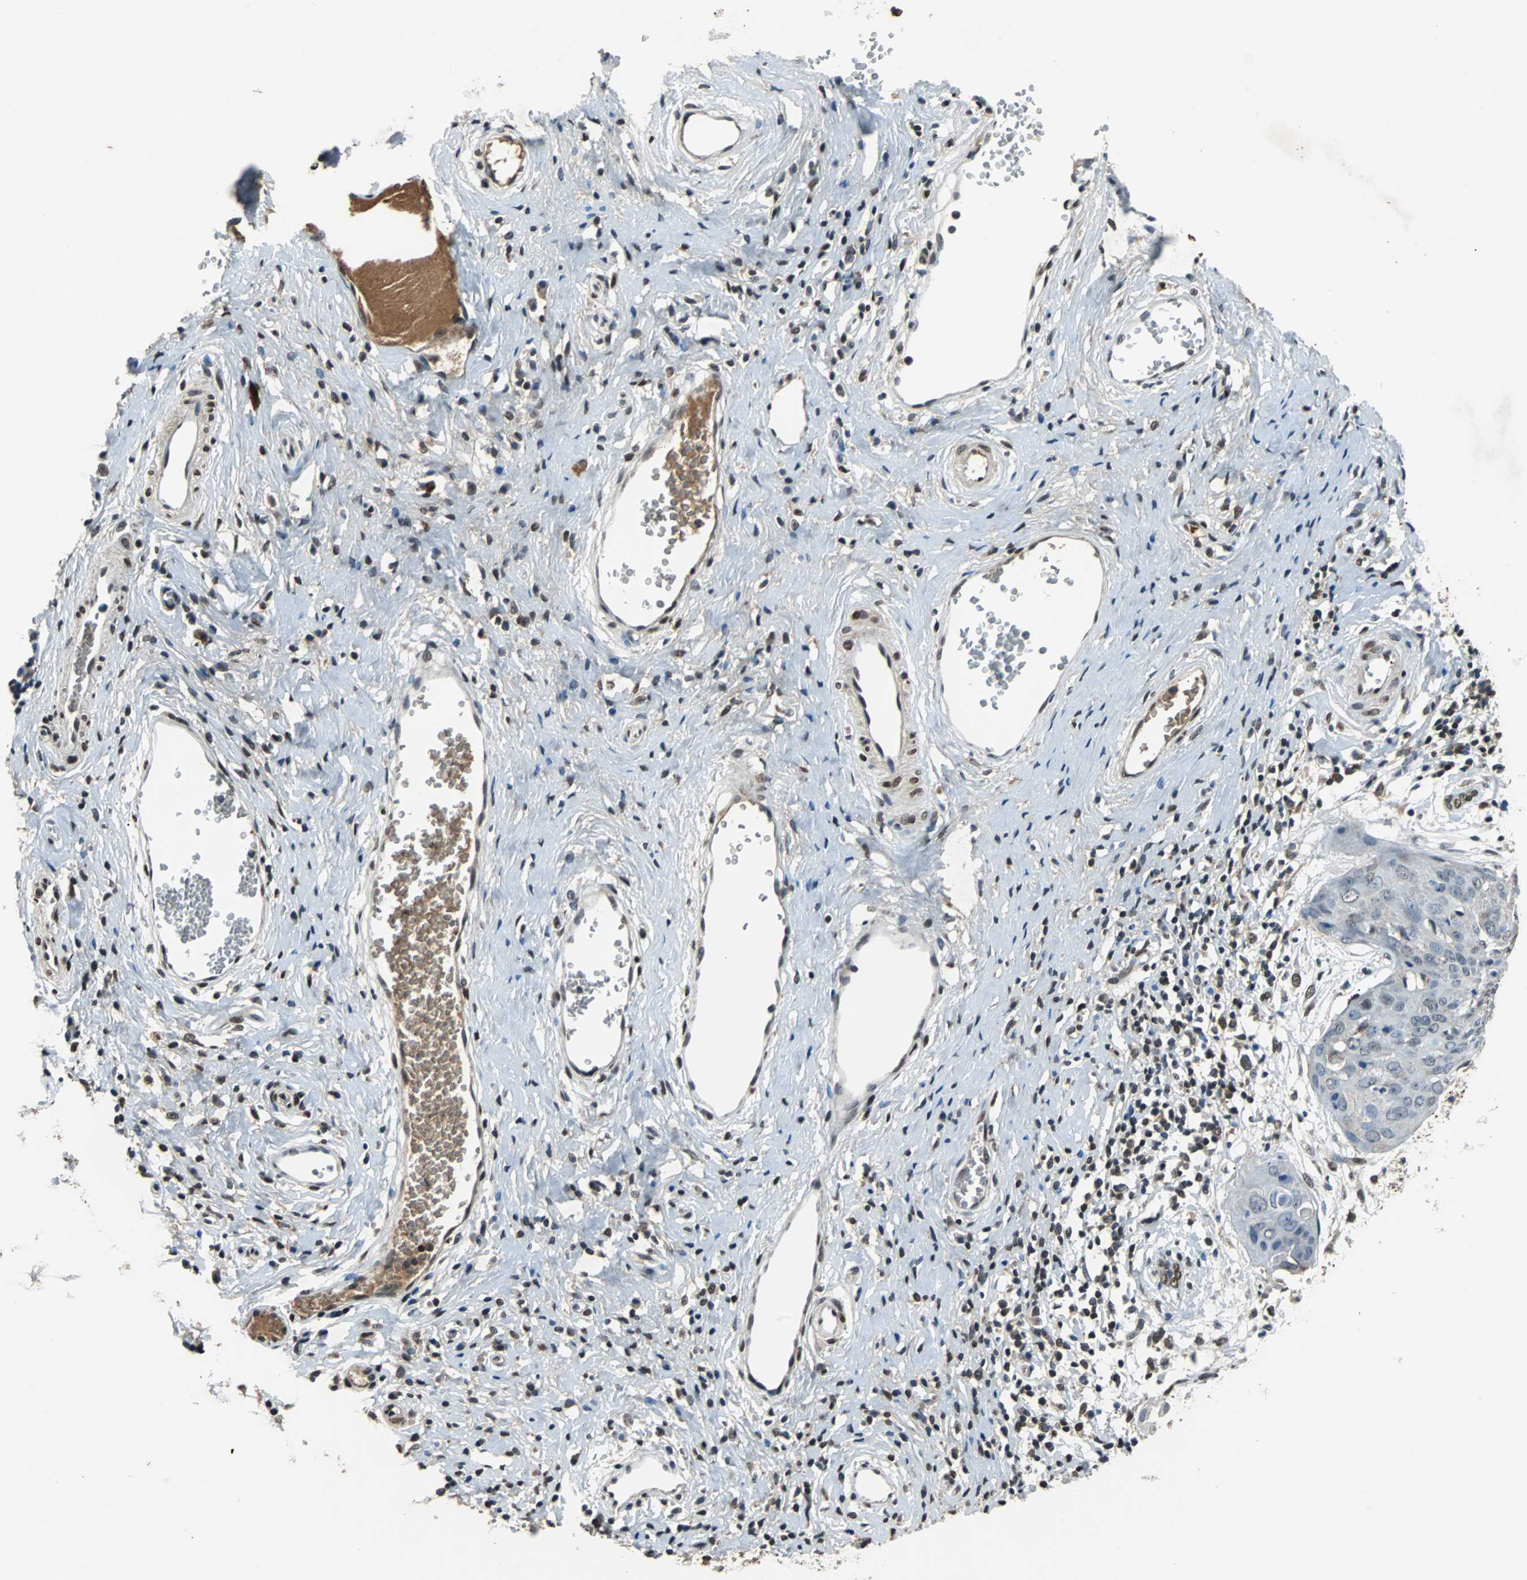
{"staining": {"intensity": "negative", "quantity": "none", "location": "none"}, "tissue": "cervical cancer", "cell_type": "Tumor cells", "image_type": "cancer", "snomed": [{"axis": "morphology", "description": "Squamous cell carcinoma, NOS"}, {"axis": "topography", "description": "Cervix"}], "caption": "Cervical squamous cell carcinoma stained for a protein using IHC shows no staining tumor cells.", "gene": "PHC1", "patient": {"sex": "female", "age": 38}}